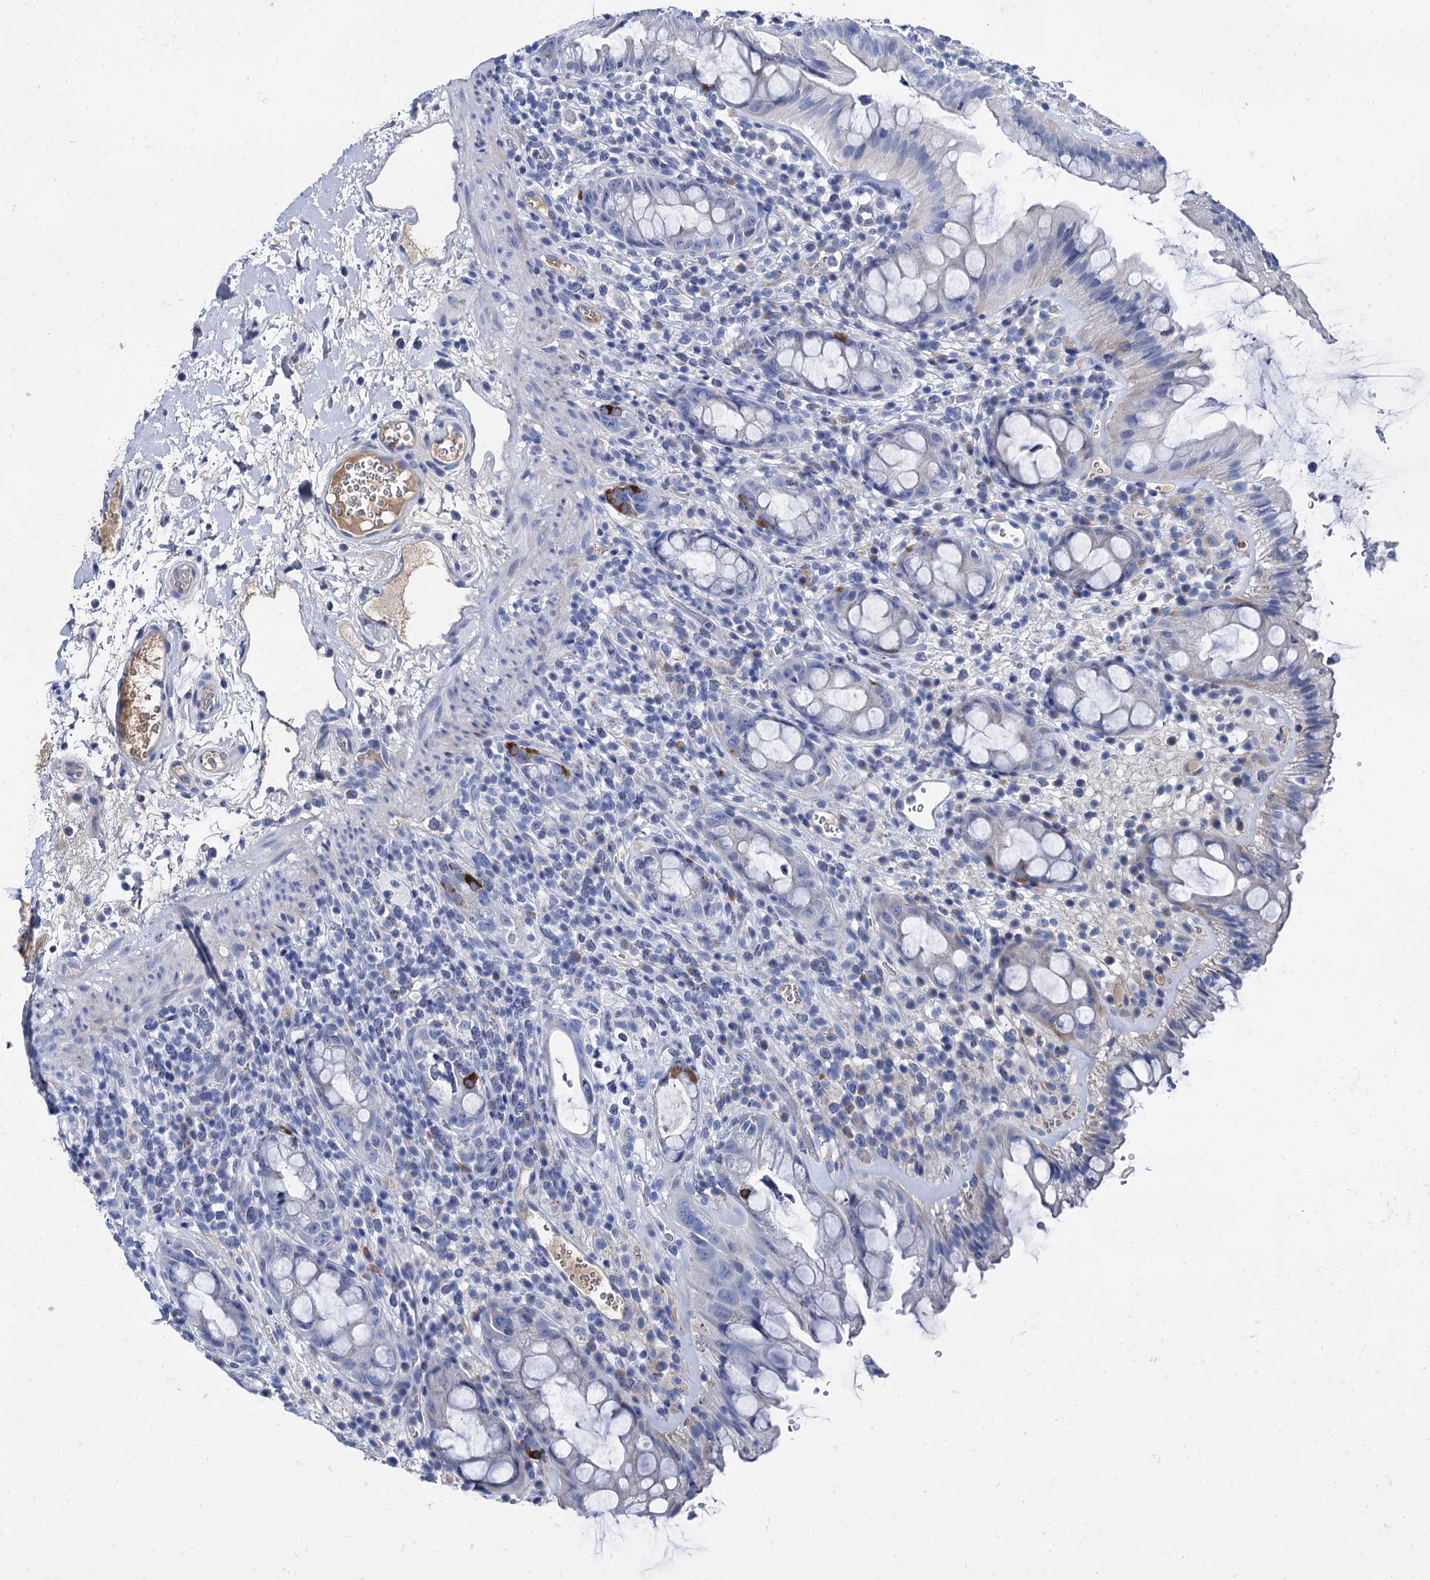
{"staining": {"intensity": "strong", "quantity": "<25%", "location": "cytoplasmic/membranous"}, "tissue": "rectum", "cell_type": "Glandular cells", "image_type": "normal", "snomed": [{"axis": "morphology", "description": "Normal tissue, NOS"}, {"axis": "topography", "description": "Rectum"}], "caption": "Immunohistochemical staining of benign human rectum demonstrates medium levels of strong cytoplasmic/membranous expression in approximately <25% of glandular cells.", "gene": "TMEM72", "patient": {"sex": "female", "age": 57}}